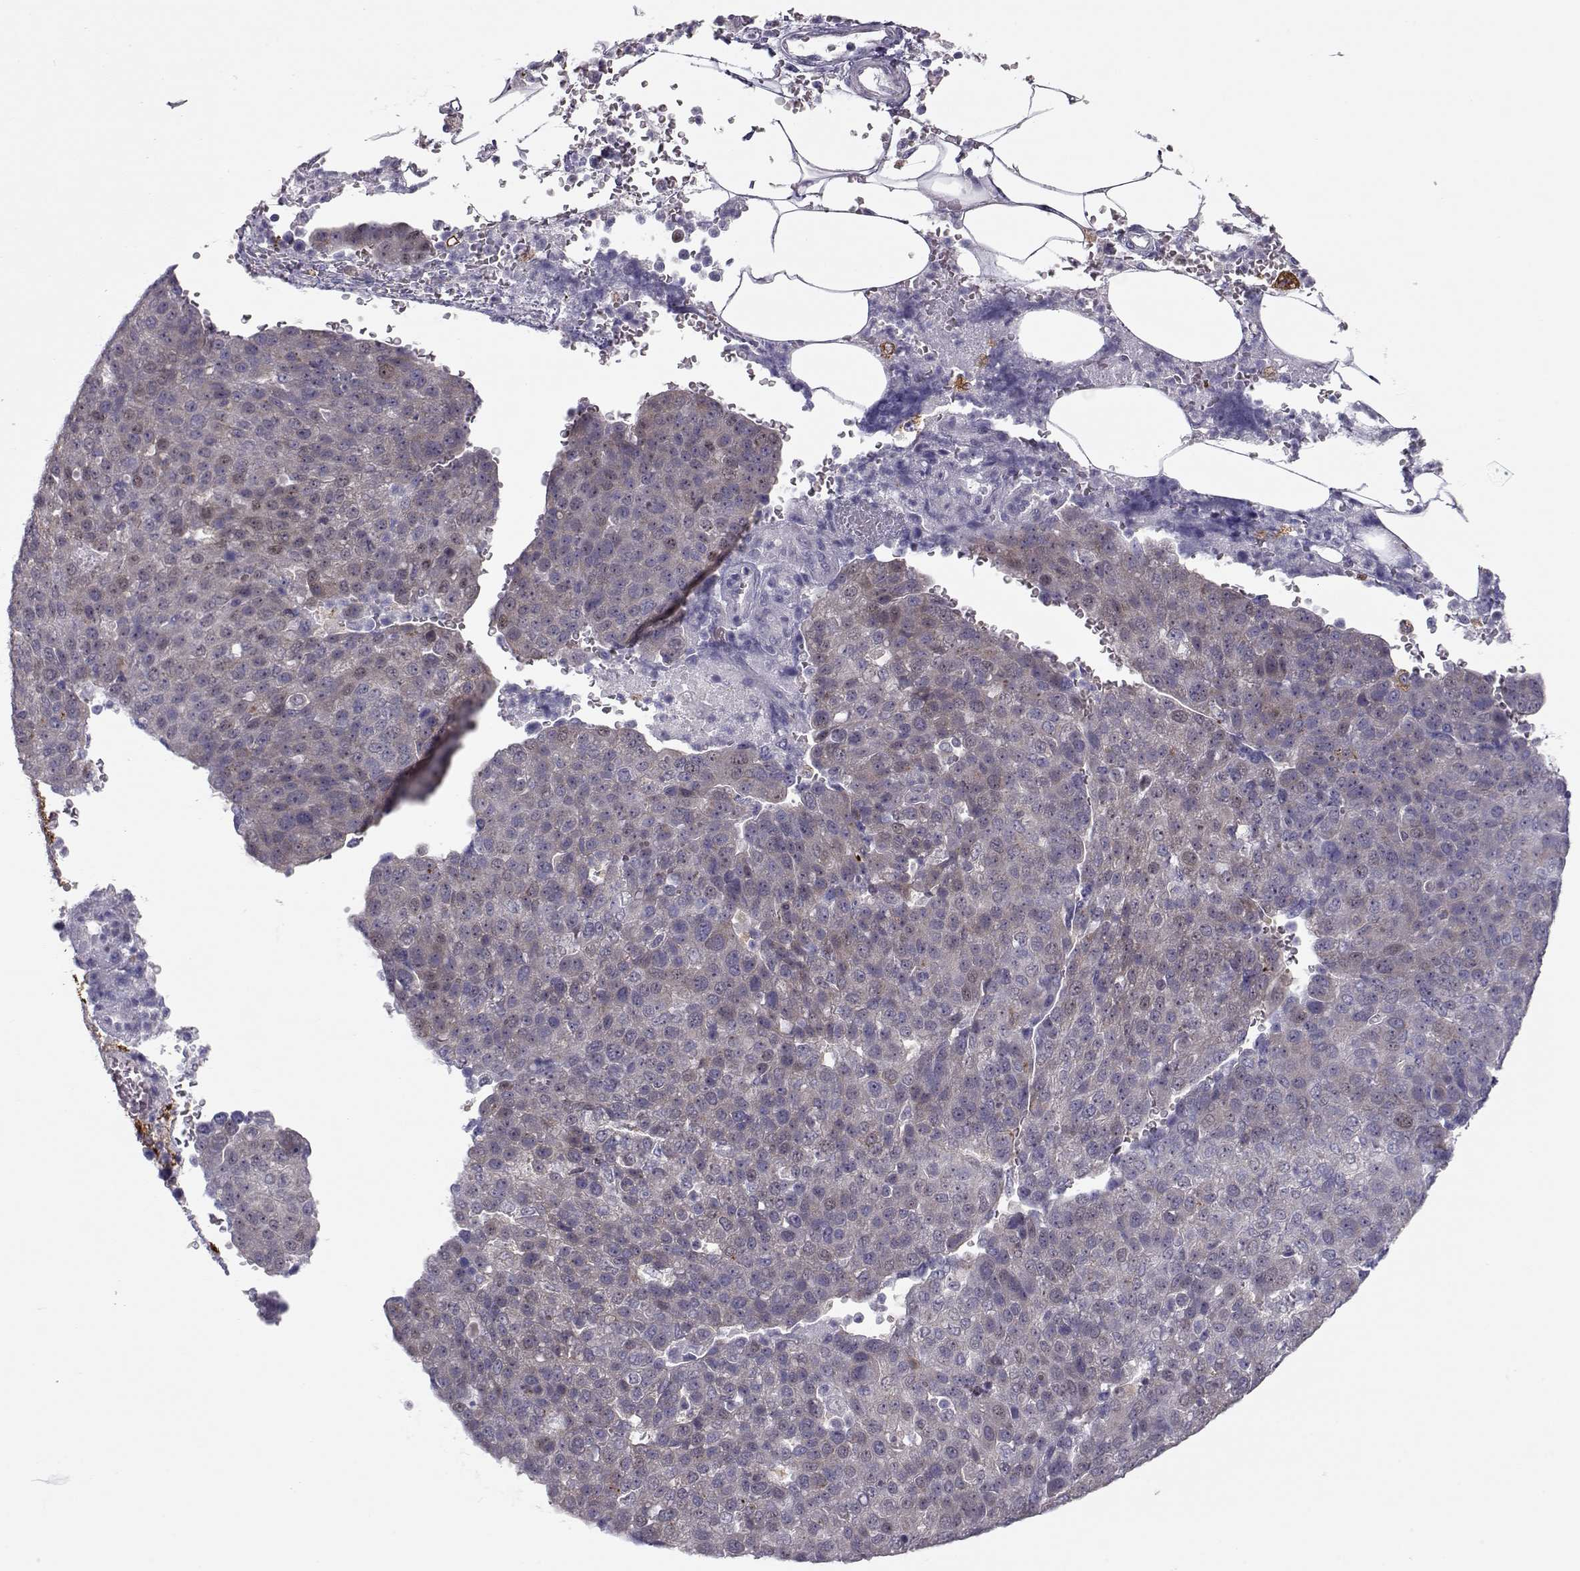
{"staining": {"intensity": "weak", "quantity": "<25%", "location": "cytoplasmic/membranous"}, "tissue": "pancreatic cancer", "cell_type": "Tumor cells", "image_type": "cancer", "snomed": [{"axis": "morphology", "description": "Adenocarcinoma, NOS"}, {"axis": "topography", "description": "Pancreas"}], "caption": "High power microscopy histopathology image of an immunohistochemistry photomicrograph of pancreatic adenocarcinoma, revealing no significant expression in tumor cells.", "gene": "NPVF", "patient": {"sex": "female", "age": 61}}